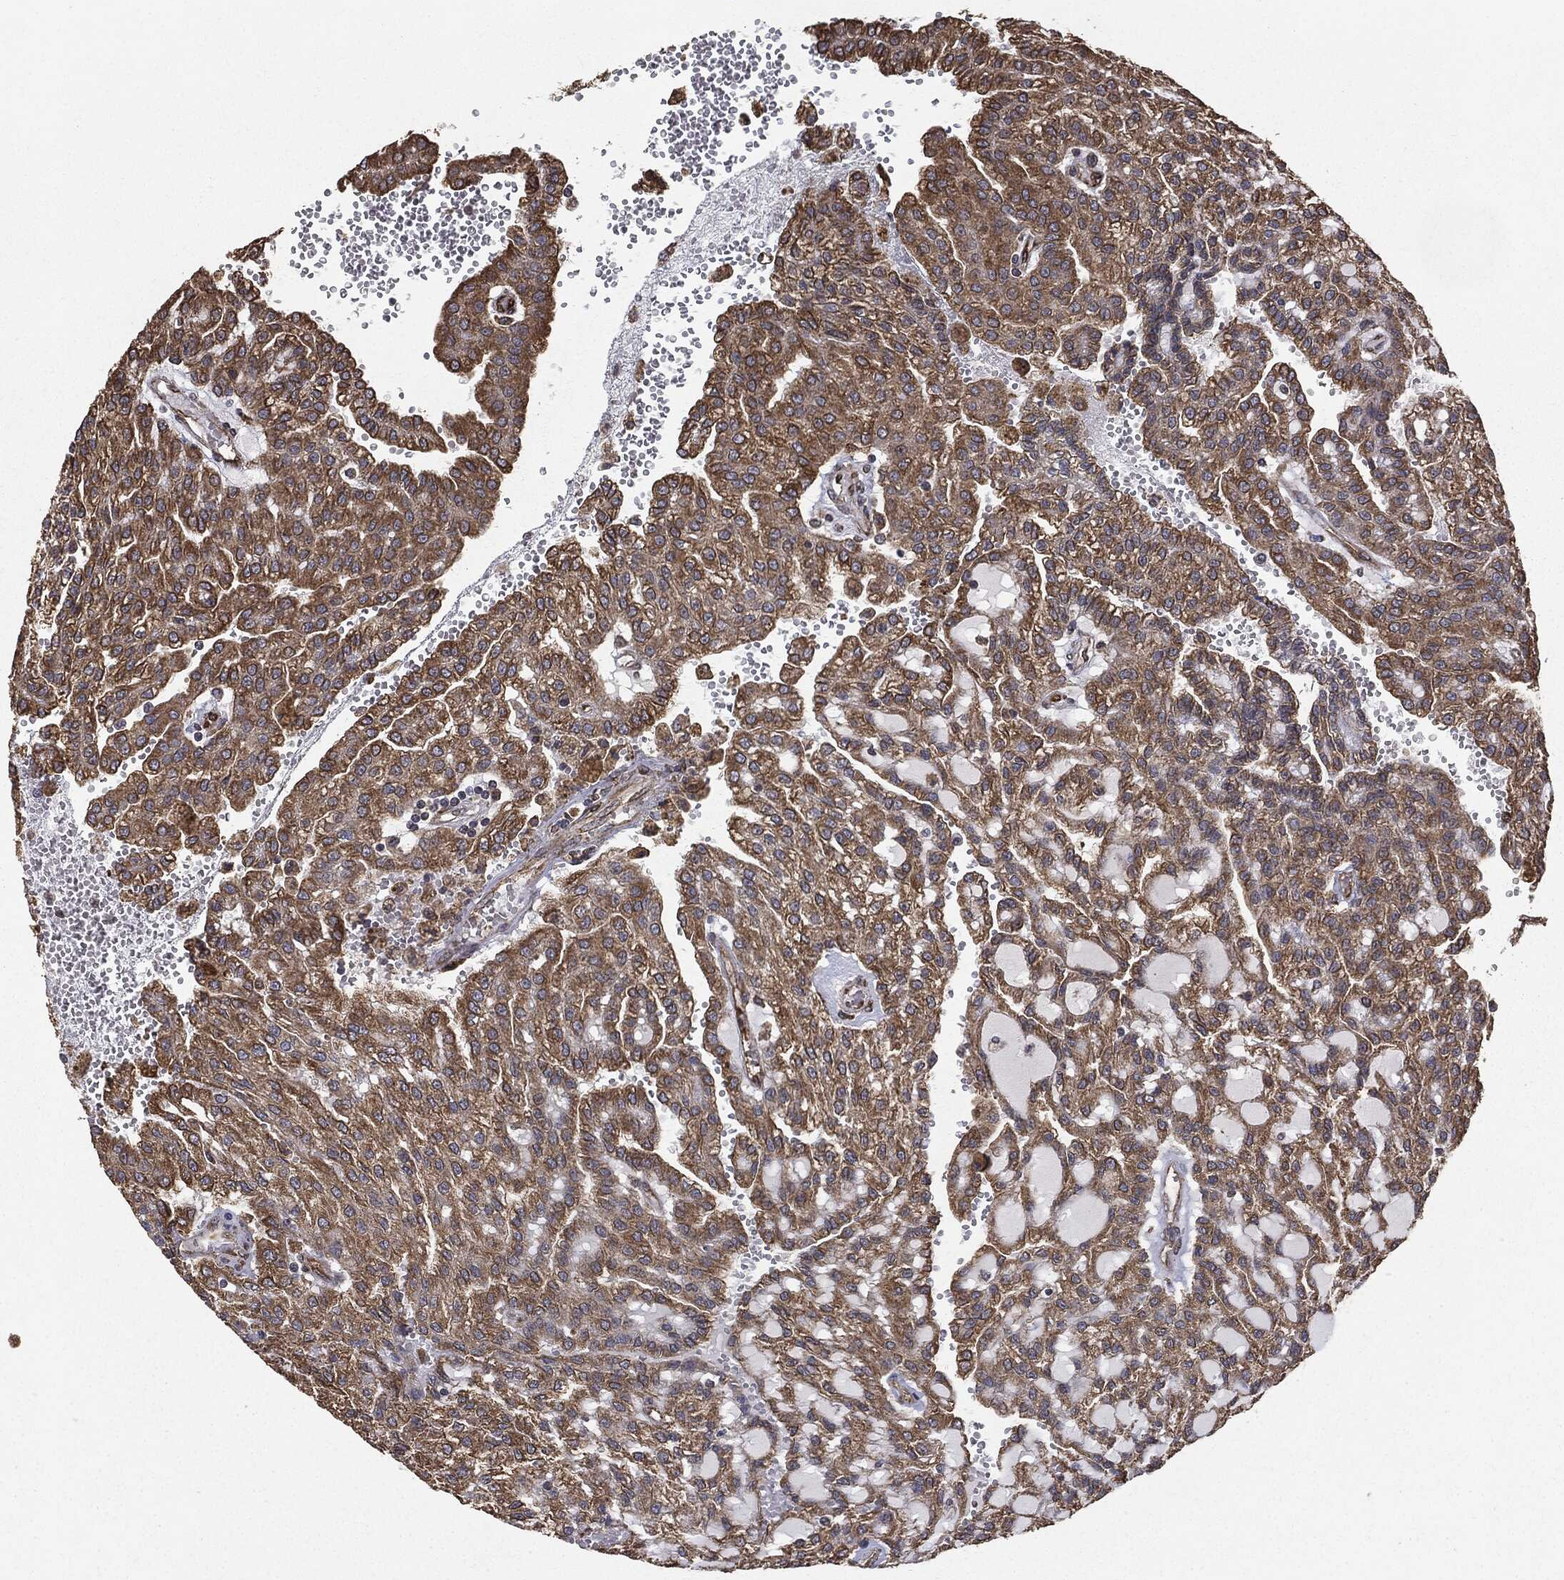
{"staining": {"intensity": "moderate", "quantity": ">75%", "location": "cytoplasmic/membranous"}, "tissue": "renal cancer", "cell_type": "Tumor cells", "image_type": "cancer", "snomed": [{"axis": "morphology", "description": "Adenocarcinoma, NOS"}, {"axis": "topography", "description": "Kidney"}], "caption": "A high-resolution photomicrograph shows IHC staining of renal cancer, which exhibits moderate cytoplasmic/membranous positivity in approximately >75% of tumor cells. Nuclei are stained in blue.", "gene": "MTOR", "patient": {"sex": "male", "age": 63}}